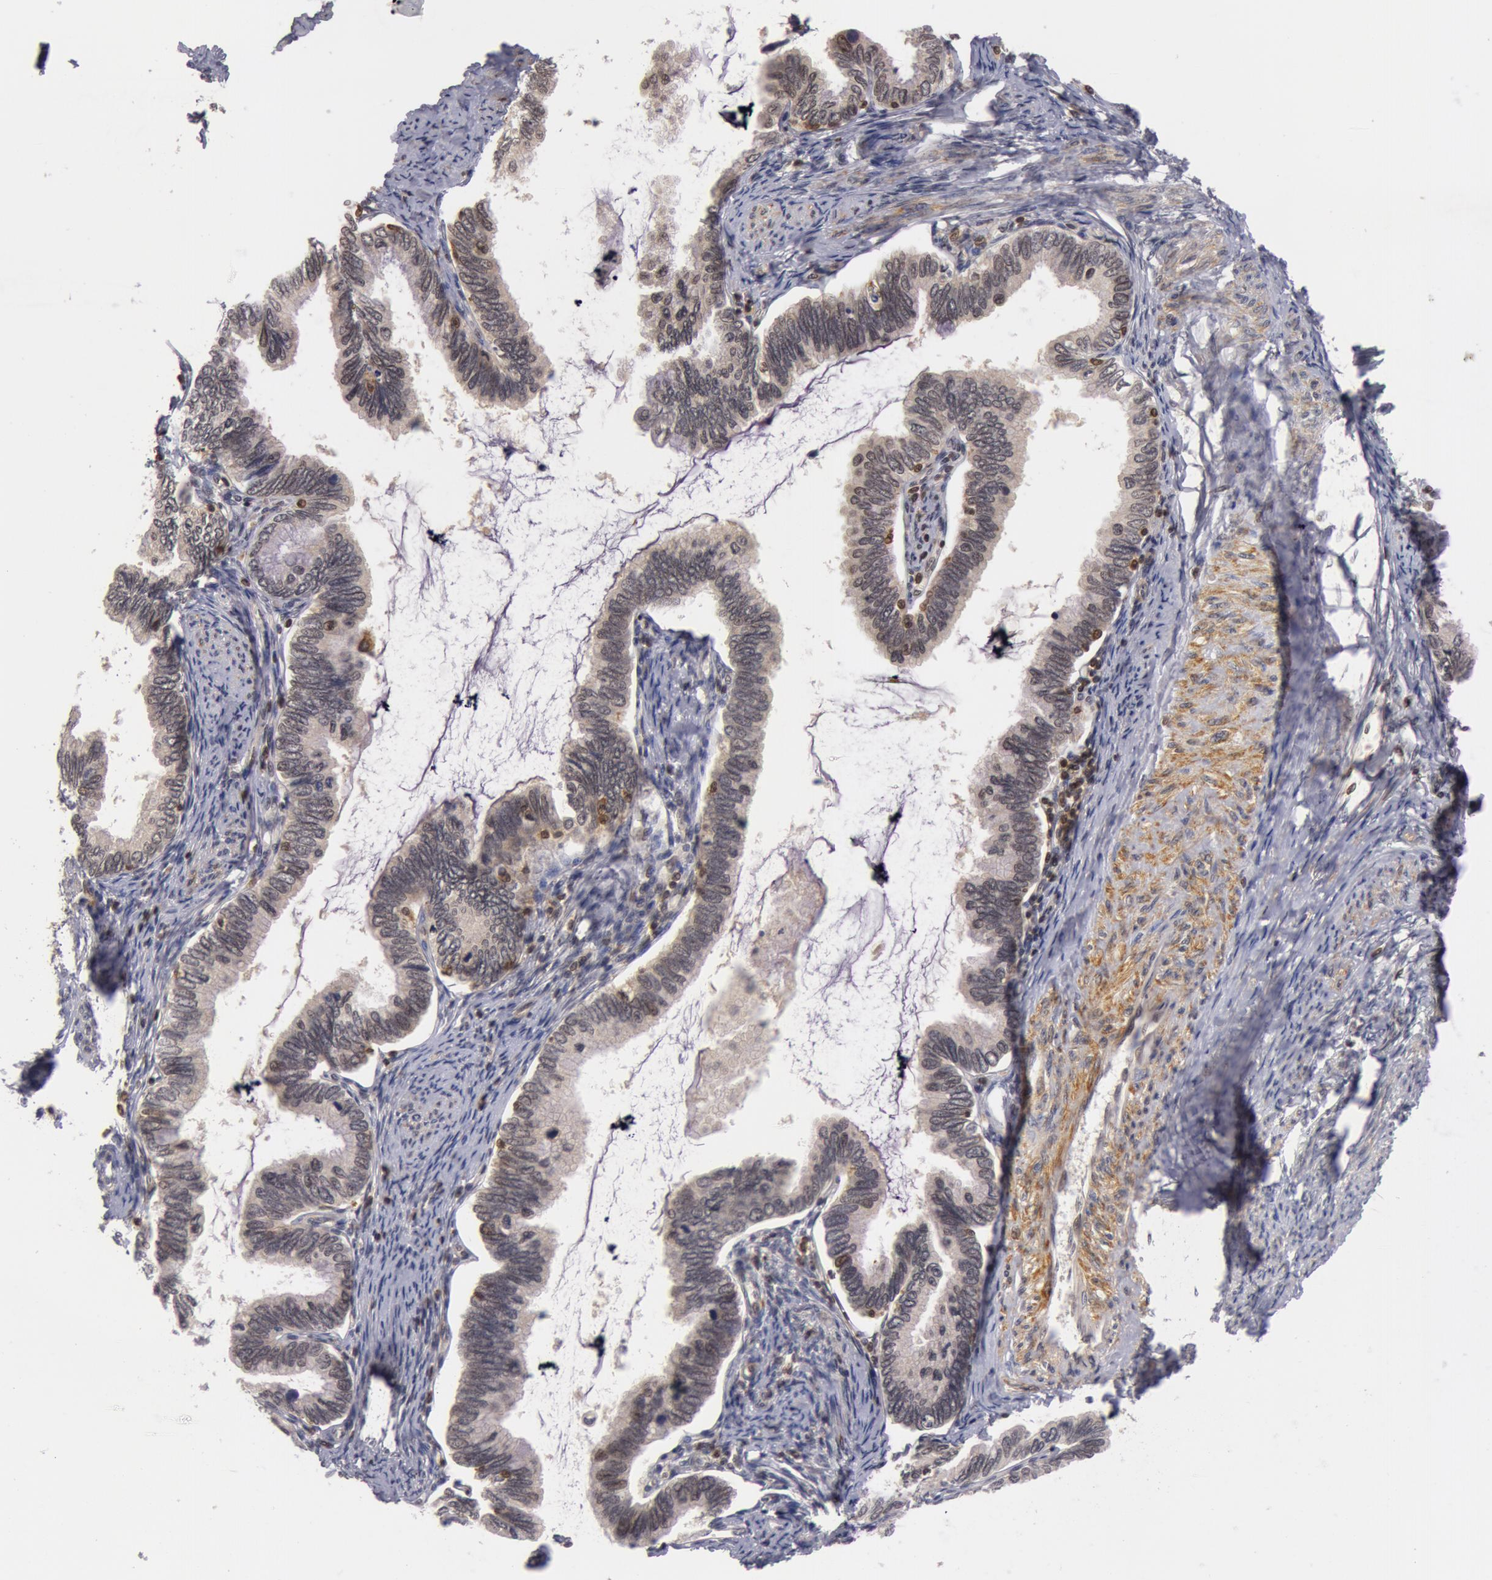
{"staining": {"intensity": "weak", "quantity": "<25%", "location": "nuclear"}, "tissue": "cervical cancer", "cell_type": "Tumor cells", "image_type": "cancer", "snomed": [{"axis": "morphology", "description": "Adenocarcinoma, NOS"}, {"axis": "topography", "description": "Cervix"}], "caption": "Immunohistochemistry (IHC) of cervical adenocarcinoma displays no expression in tumor cells.", "gene": "ZNF350", "patient": {"sex": "female", "age": 49}}